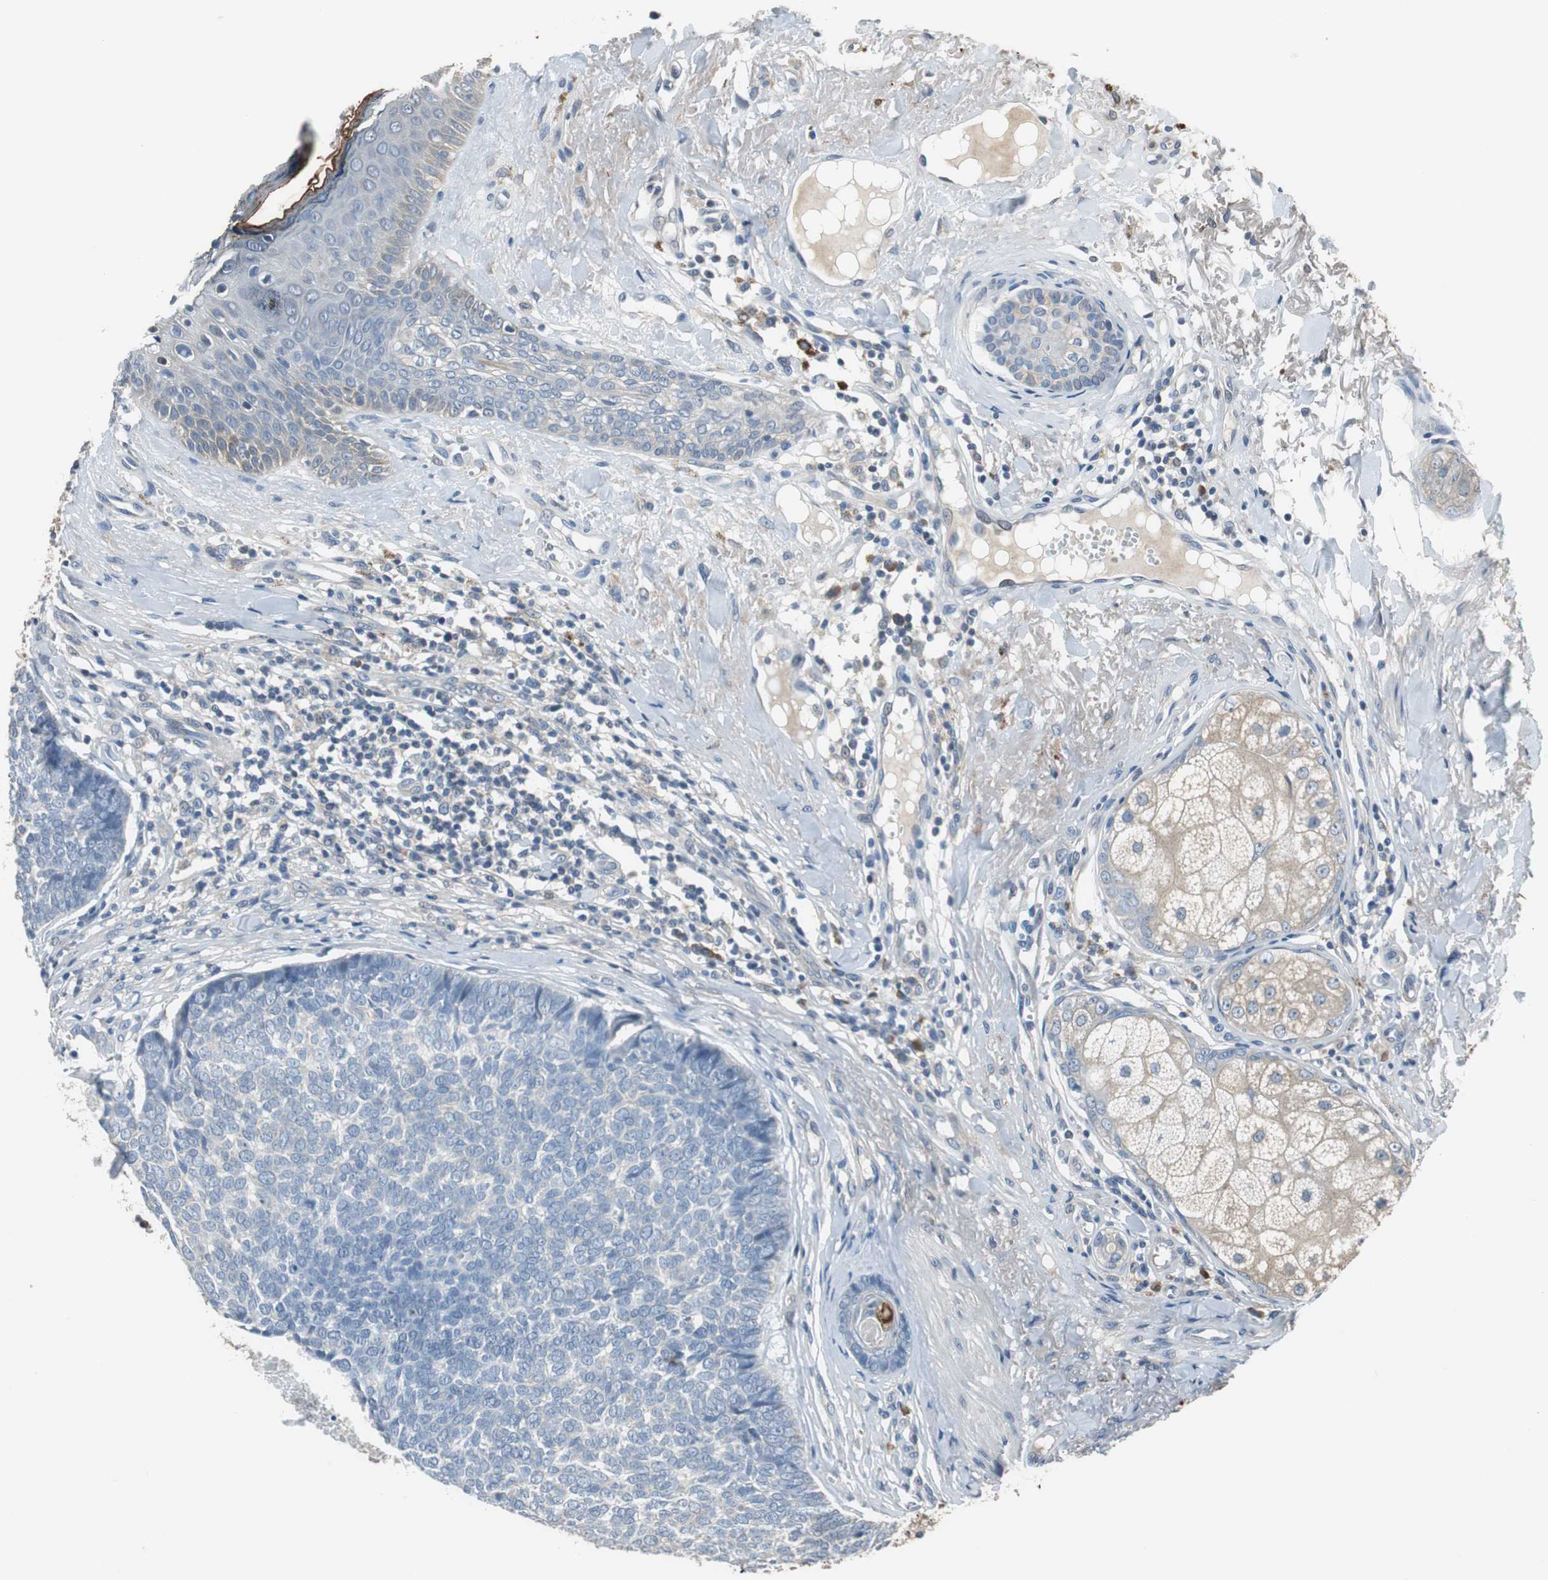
{"staining": {"intensity": "negative", "quantity": "none", "location": "none"}, "tissue": "skin cancer", "cell_type": "Tumor cells", "image_type": "cancer", "snomed": [{"axis": "morphology", "description": "Basal cell carcinoma"}, {"axis": "topography", "description": "Skin"}], "caption": "Tumor cells are negative for brown protein staining in skin basal cell carcinoma. (DAB immunohistochemistry visualized using brightfield microscopy, high magnification).", "gene": "PI4KB", "patient": {"sex": "male", "age": 84}}